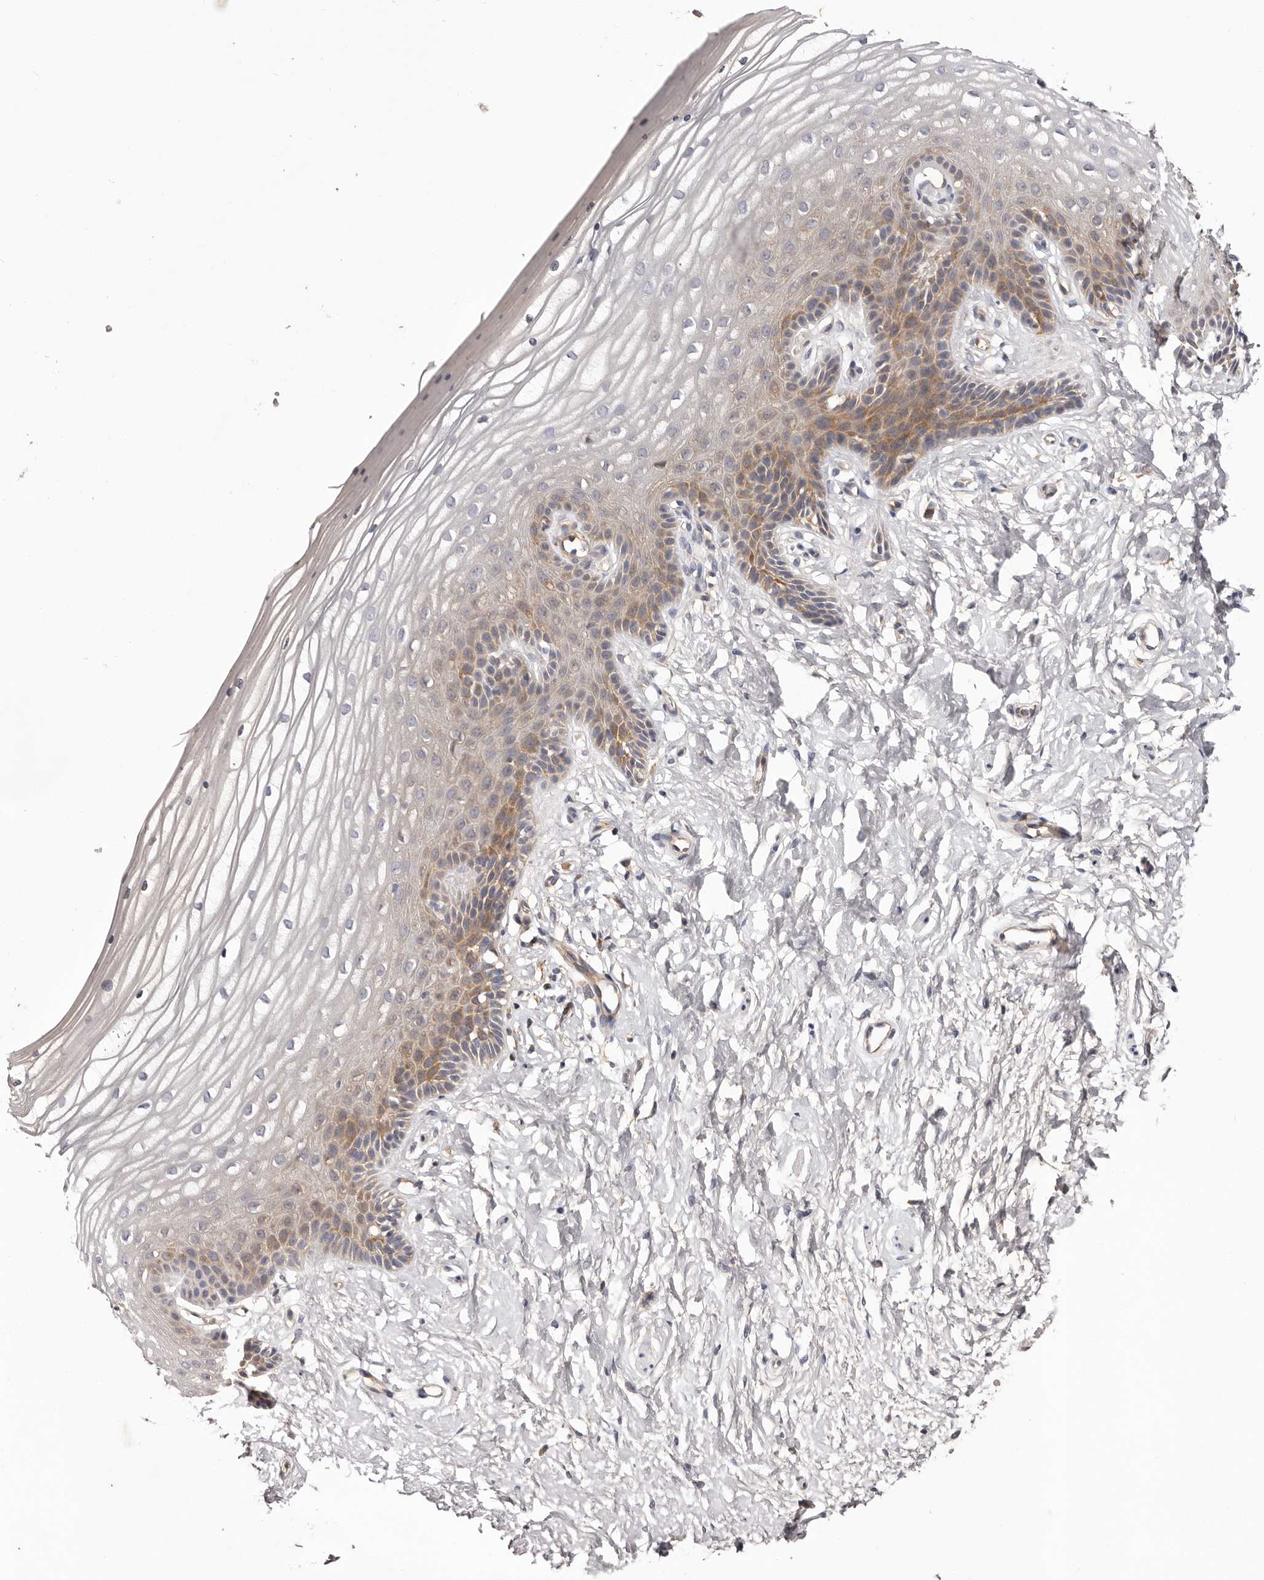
{"staining": {"intensity": "moderate", "quantity": ">75%", "location": "cytoplasmic/membranous"}, "tissue": "vagina", "cell_type": "Squamous epithelial cells", "image_type": "normal", "snomed": [{"axis": "morphology", "description": "Normal tissue, NOS"}, {"axis": "topography", "description": "Vagina"}, {"axis": "topography", "description": "Cervix"}], "caption": "An IHC histopathology image of unremarkable tissue is shown. Protein staining in brown labels moderate cytoplasmic/membranous positivity in vagina within squamous epithelial cells.", "gene": "LTV1", "patient": {"sex": "female", "age": 40}}